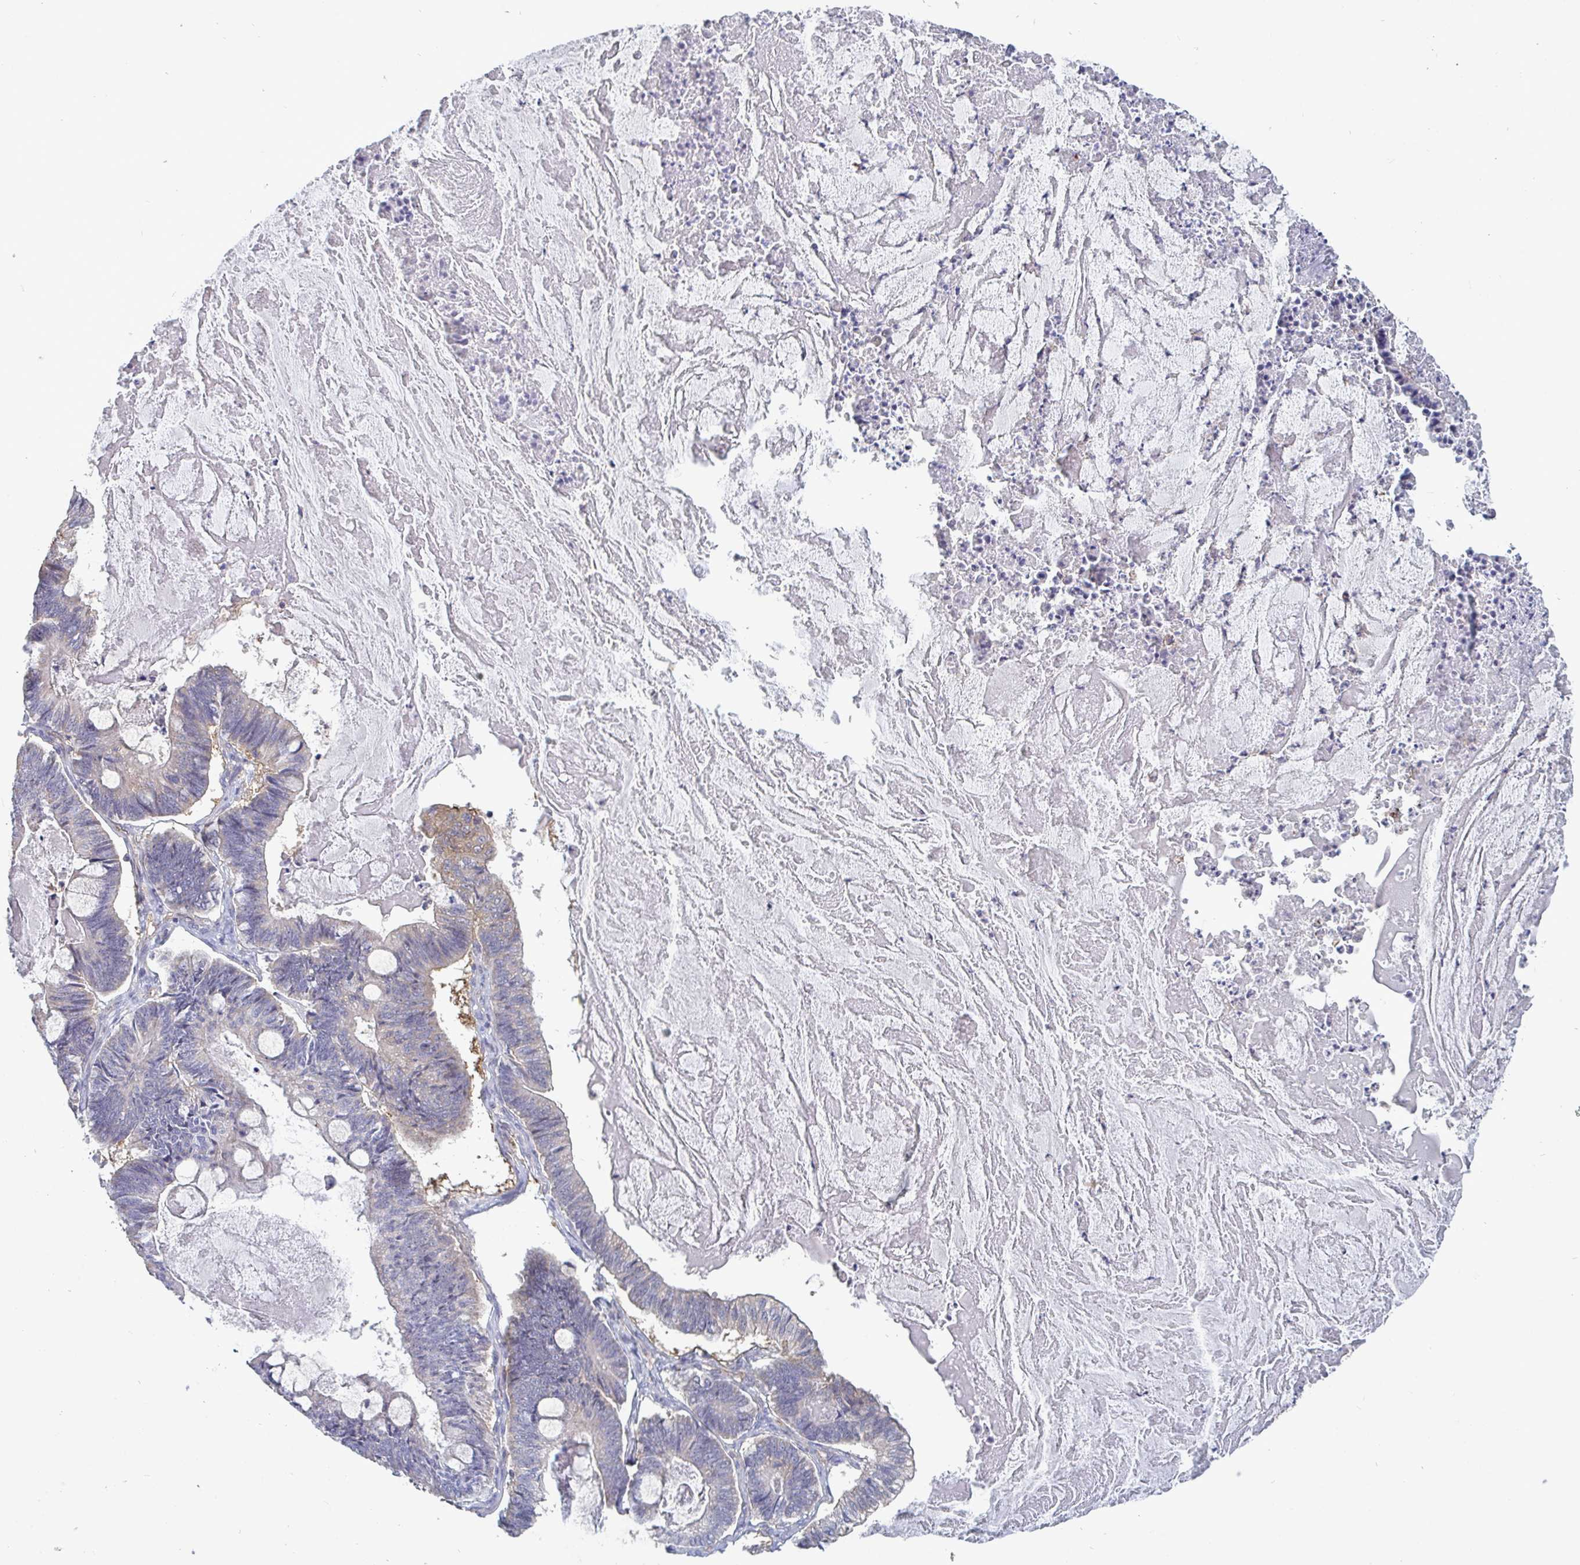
{"staining": {"intensity": "weak", "quantity": "<25%", "location": "cytoplasmic/membranous"}, "tissue": "ovarian cancer", "cell_type": "Tumor cells", "image_type": "cancer", "snomed": [{"axis": "morphology", "description": "Cystadenocarcinoma, mucinous, NOS"}, {"axis": "topography", "description": "Ovary"}], "caption": "Ovarian cancer (mucinous cystadenocarcinoma) was stained to show a protein in brown. There is no significant positivity in tumor cells. Nuclei are stained in blue.", "gene": "ISCU", "patient": {"sex": "female", "age": 61}}